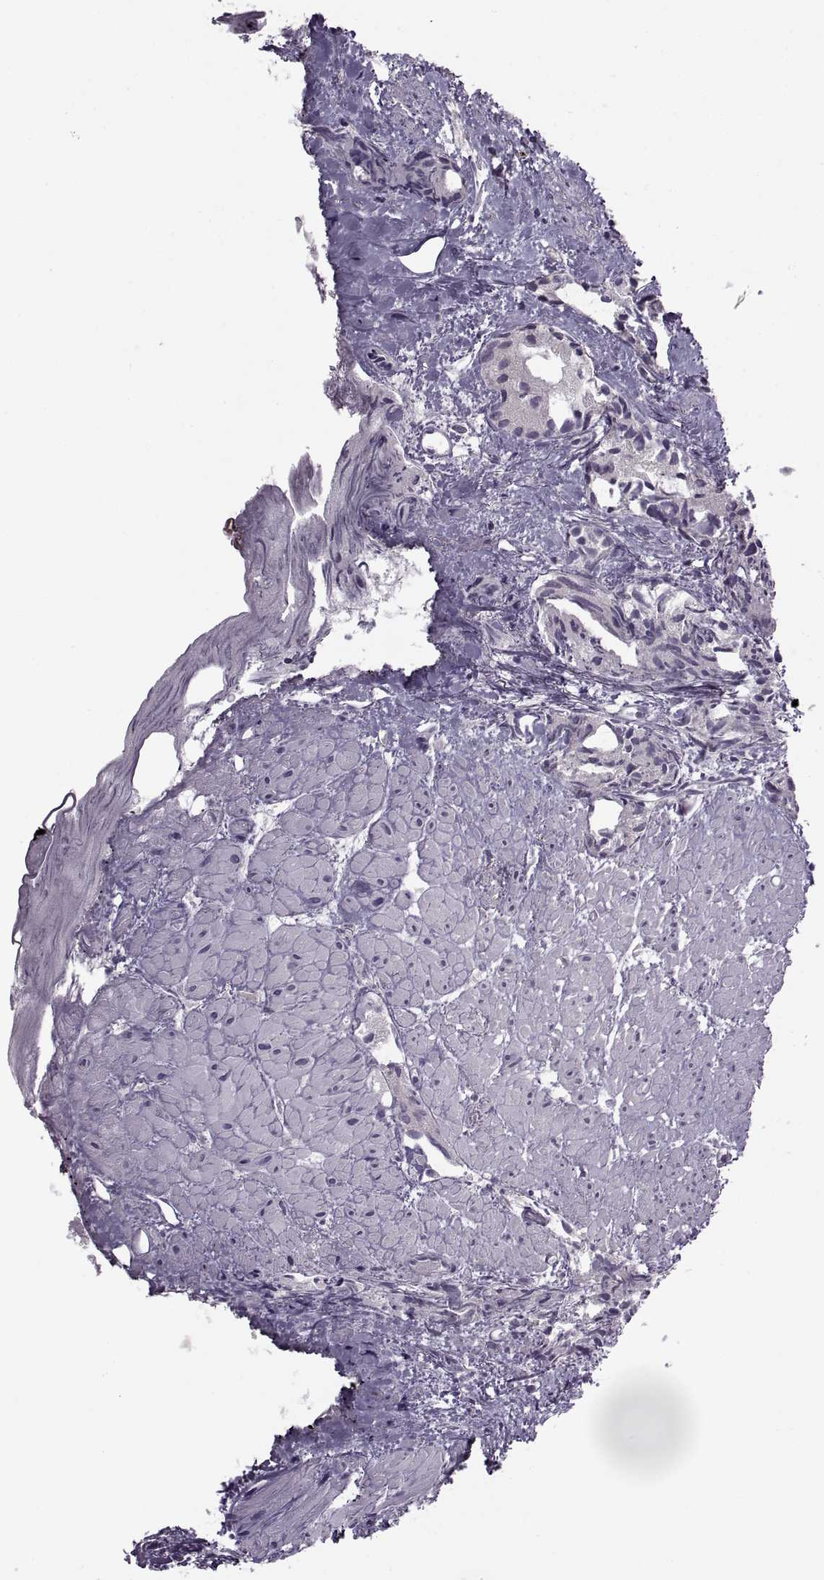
{"staining": {"intensity": "negative", "quantity": "none", "location": "none"}, "tissue": "prostate cancer", "cell_type": "Tumor cells", "image_type": "cancer", "snomed": [{"axis": "morphology", "description": "Adenocarcinoma, High grade"}, {"axis": "topography", "description": "Prostate"}], "caption": "Prostate adenocarcinoma (high-grade) was stained to show a protein in brown. There is no significant staining in tumor cells.", "gene": "H2AP", "patient": {"sex": "male", "age": 79}}